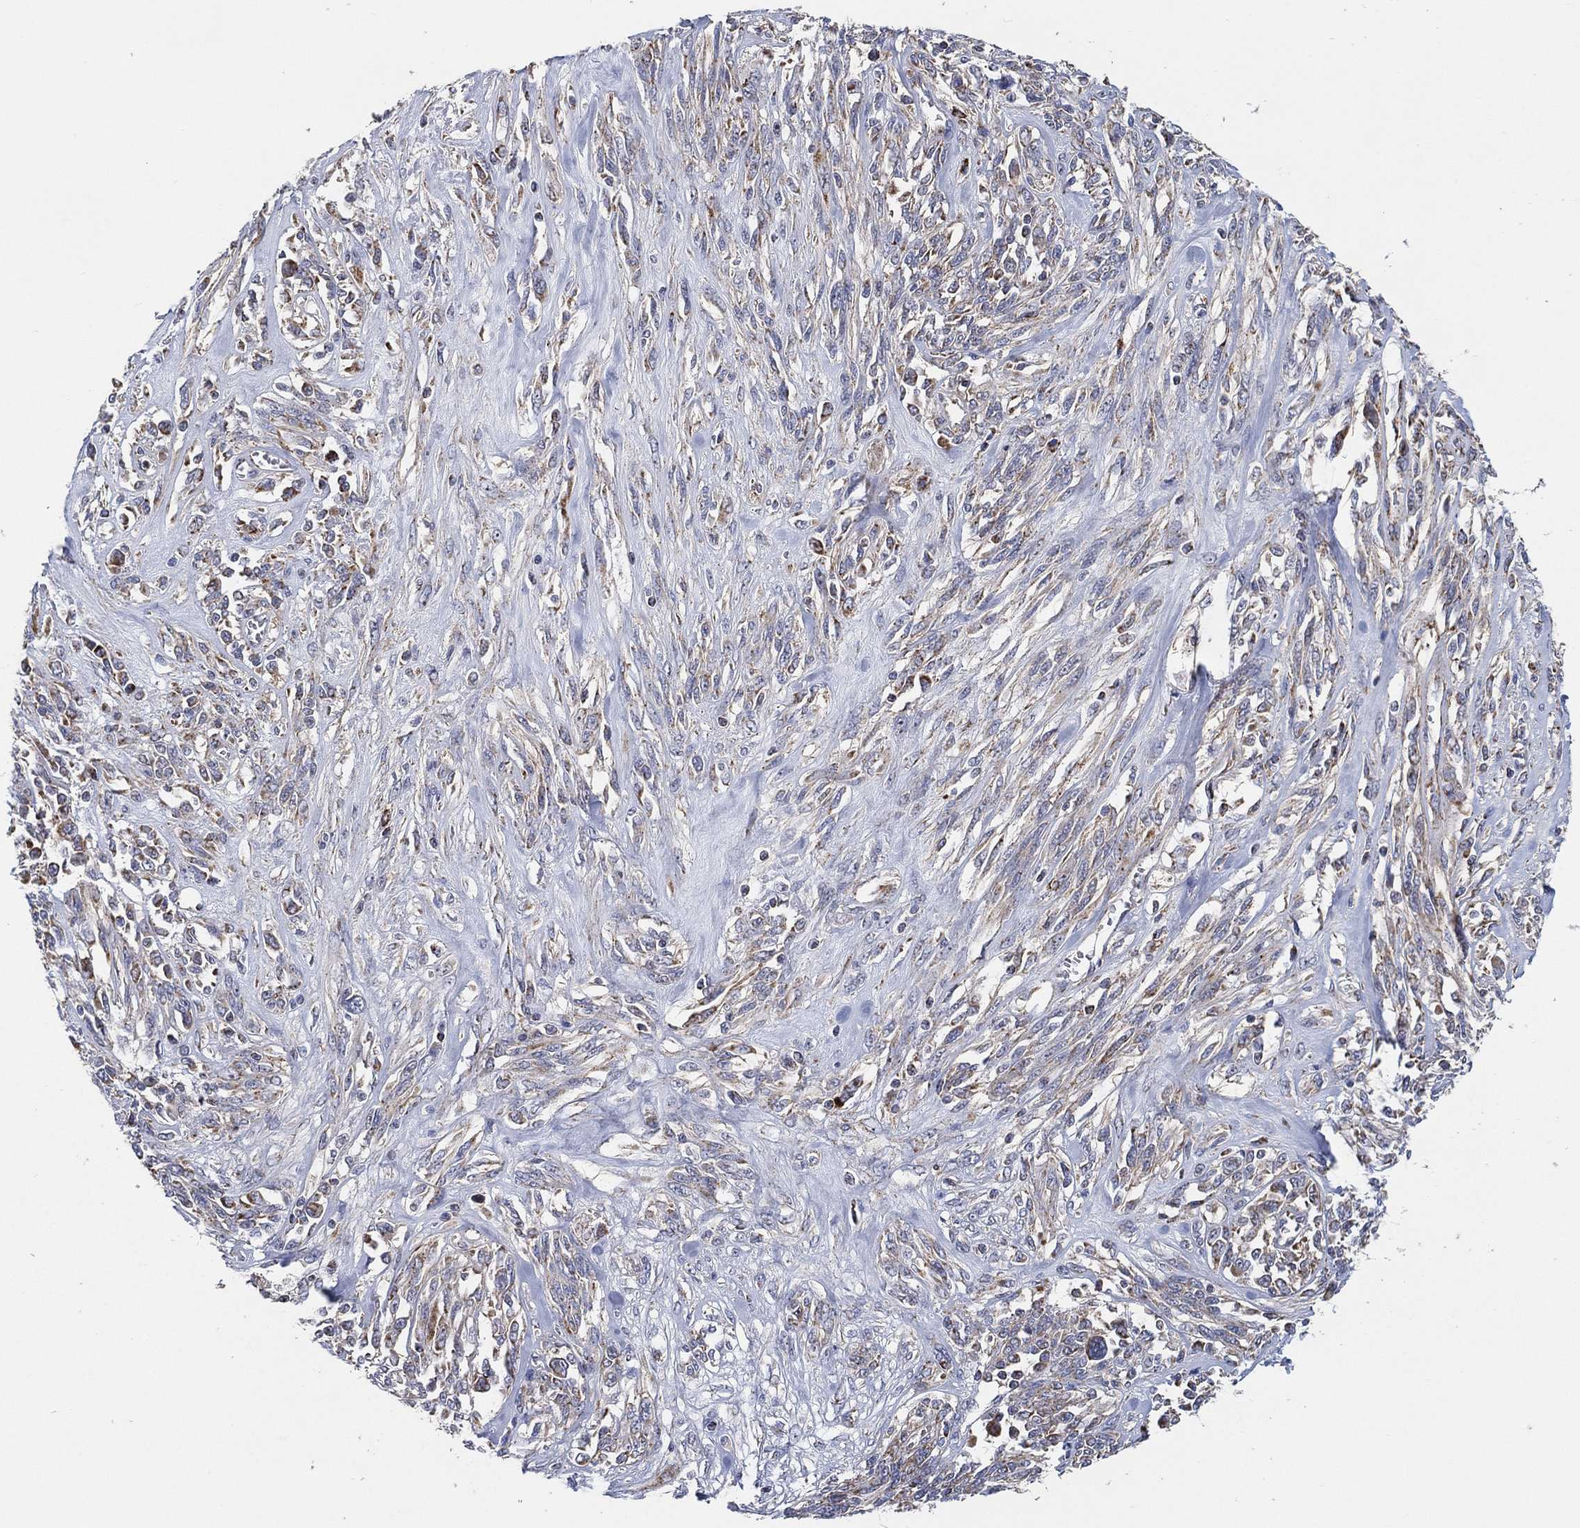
{"staining": {"intensity": "negative", "quantity": "none", "location": "none"}, "tissue": "melanoma", "cell_type": "Tumor cells", "image_type": "cancer", "snomed": [{"axis": "morphology", "description": "Malignant melanoma, NOS"}, {"axis": "topography", "description": "Skin"}], "caption": "DAB immunohistochemical staining of malignant melanoma exhibits no significant staining in tumor cells.", "gene": "GCAT", "patient": {"sex": "female", "age": 91}}